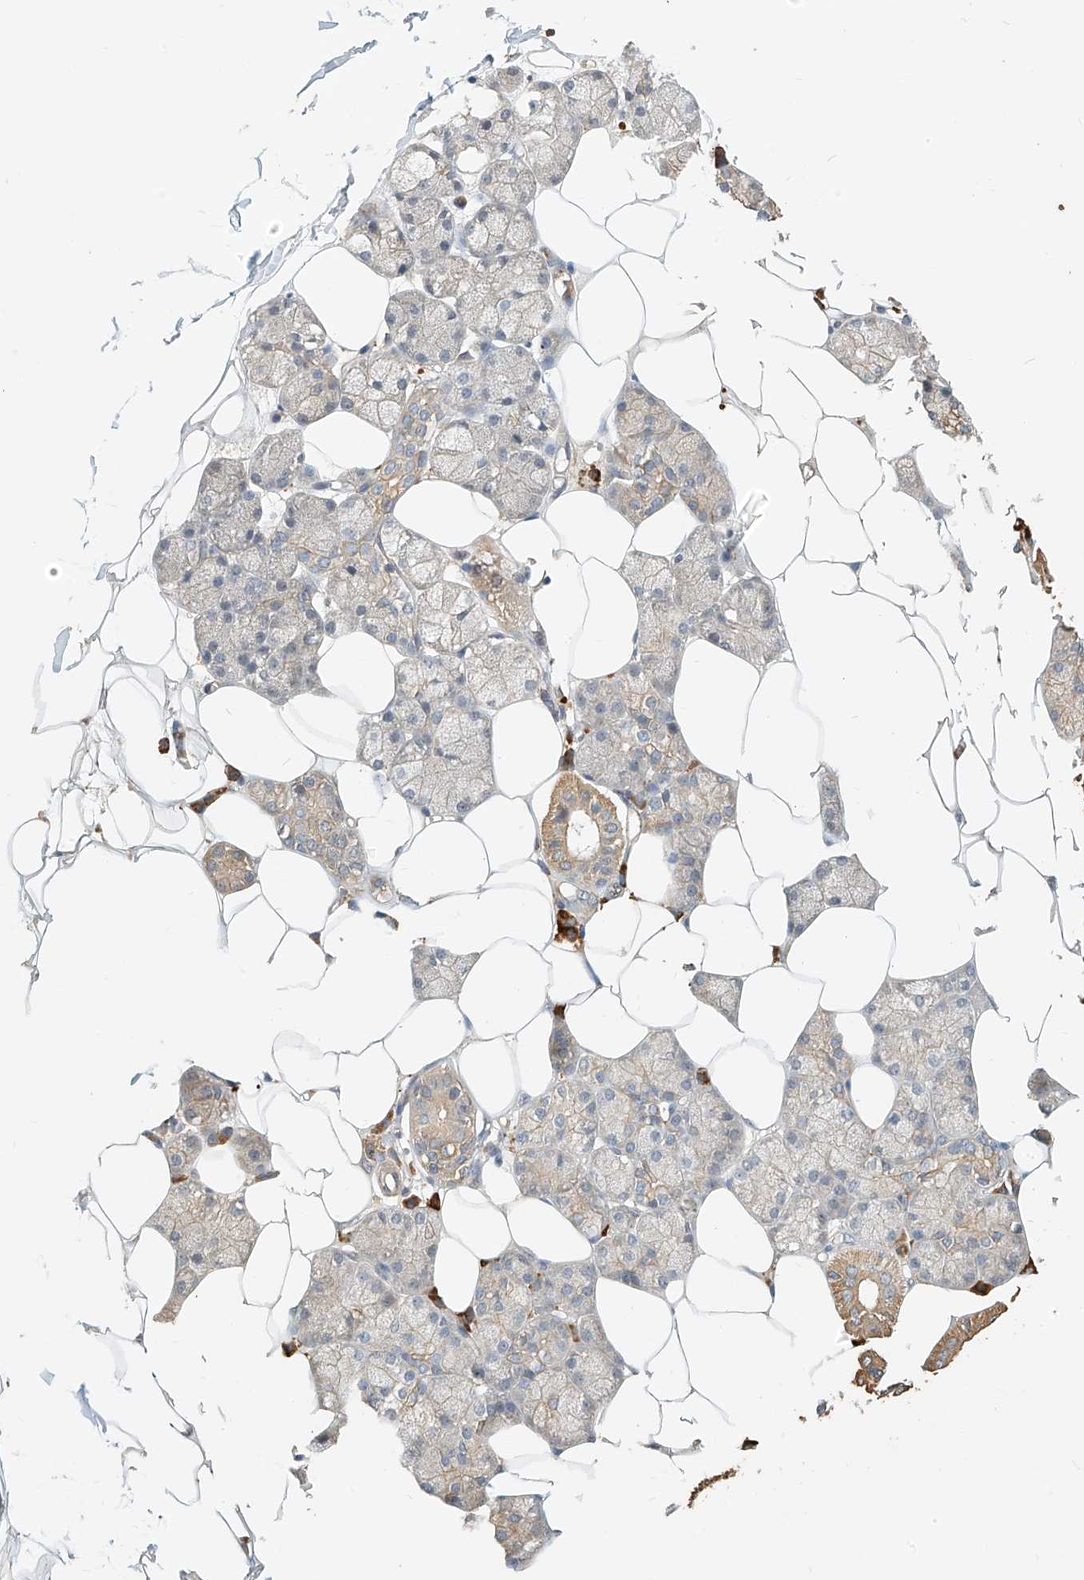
{"staining": {"intensity": "moderate", "quantity": "<25%", "location": "cytoplasmic/membranous"}, "tissue": "salivary gland", "cell_type": "Glandular cells", "image_type": "normal", "snomed": [{"axis": "morphology", "description": "Normal tissue, NOS"}, {"axis": "topography", "description": "Salivary gland"}], "caption": "Immunohistochemistry staining of benign salivary gland, which displays low levels of moderate cytoplasmic/membranous expression in approximately <25% of glandular cells indicating moderate cytoplasmic/membranous protein expression. The staining was performed using DAB (brown) for protein detection and nuclei were counterstained in hematoxylin (blue).", "gene": "OFD1", "patient": {"sex": "male", "age": 62}}